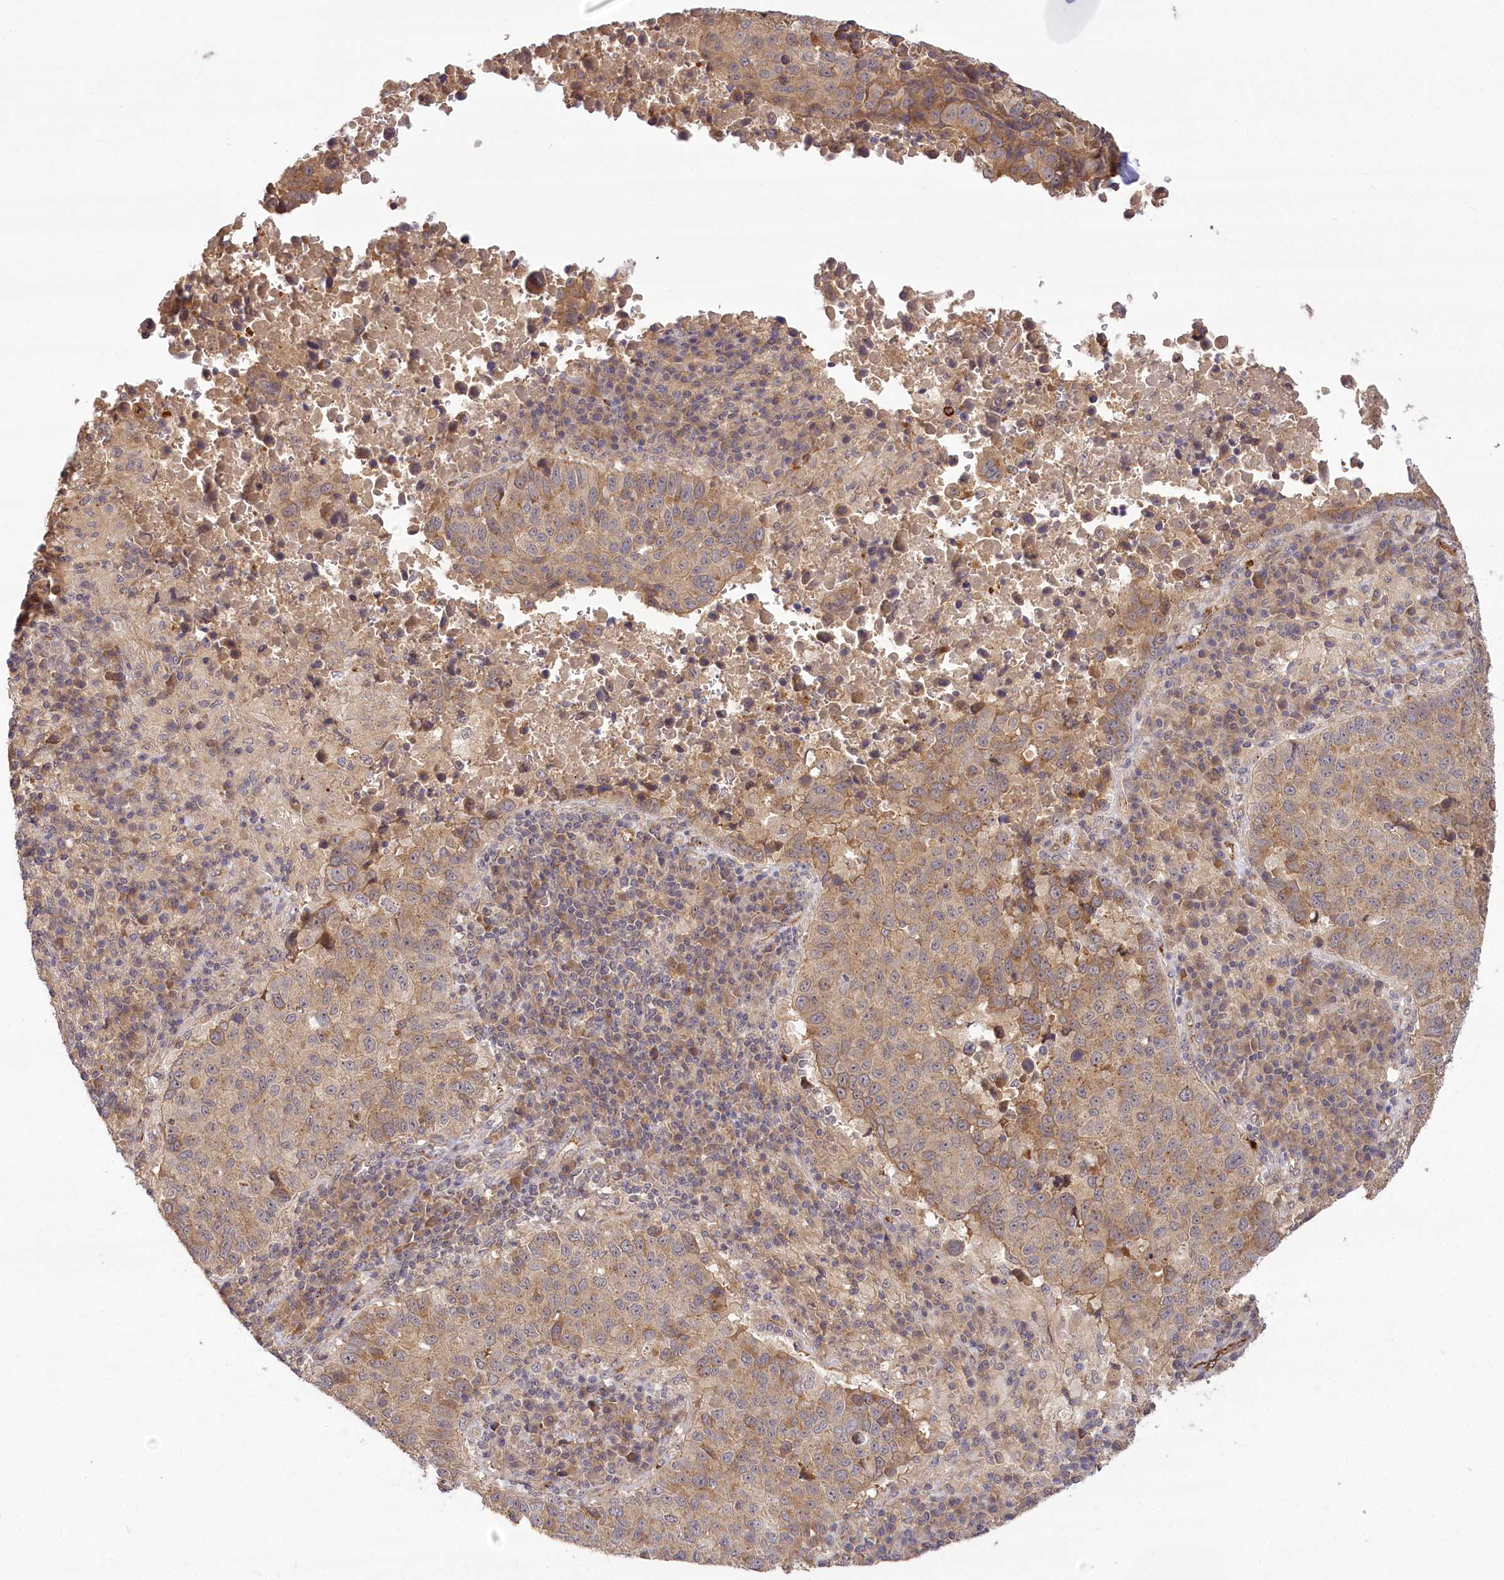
{"staining": {"intensity": "moderate", "quantity": "25%-75%", "location": "cytoplasmic/membranous"}, "tissue": "lung cancer", "cell_type": "Tumor cells", "image_type": "cancer", "snomed": [{"axis": "morphology", "description": "Squamous cell carcinoma, NOS"}, {"axis": "topography", "description": "Lung"}], "caption": "A medium amount of moderate cytoplasmic/membranous positivity is present in approximately 25%-75% of tumor cells in lung squamous cell carcinoma tissue. (IHC, brightfield microscopy, high magnification).", "gene": "CARD19", "patient": {"sex": "male", "age": 73}}